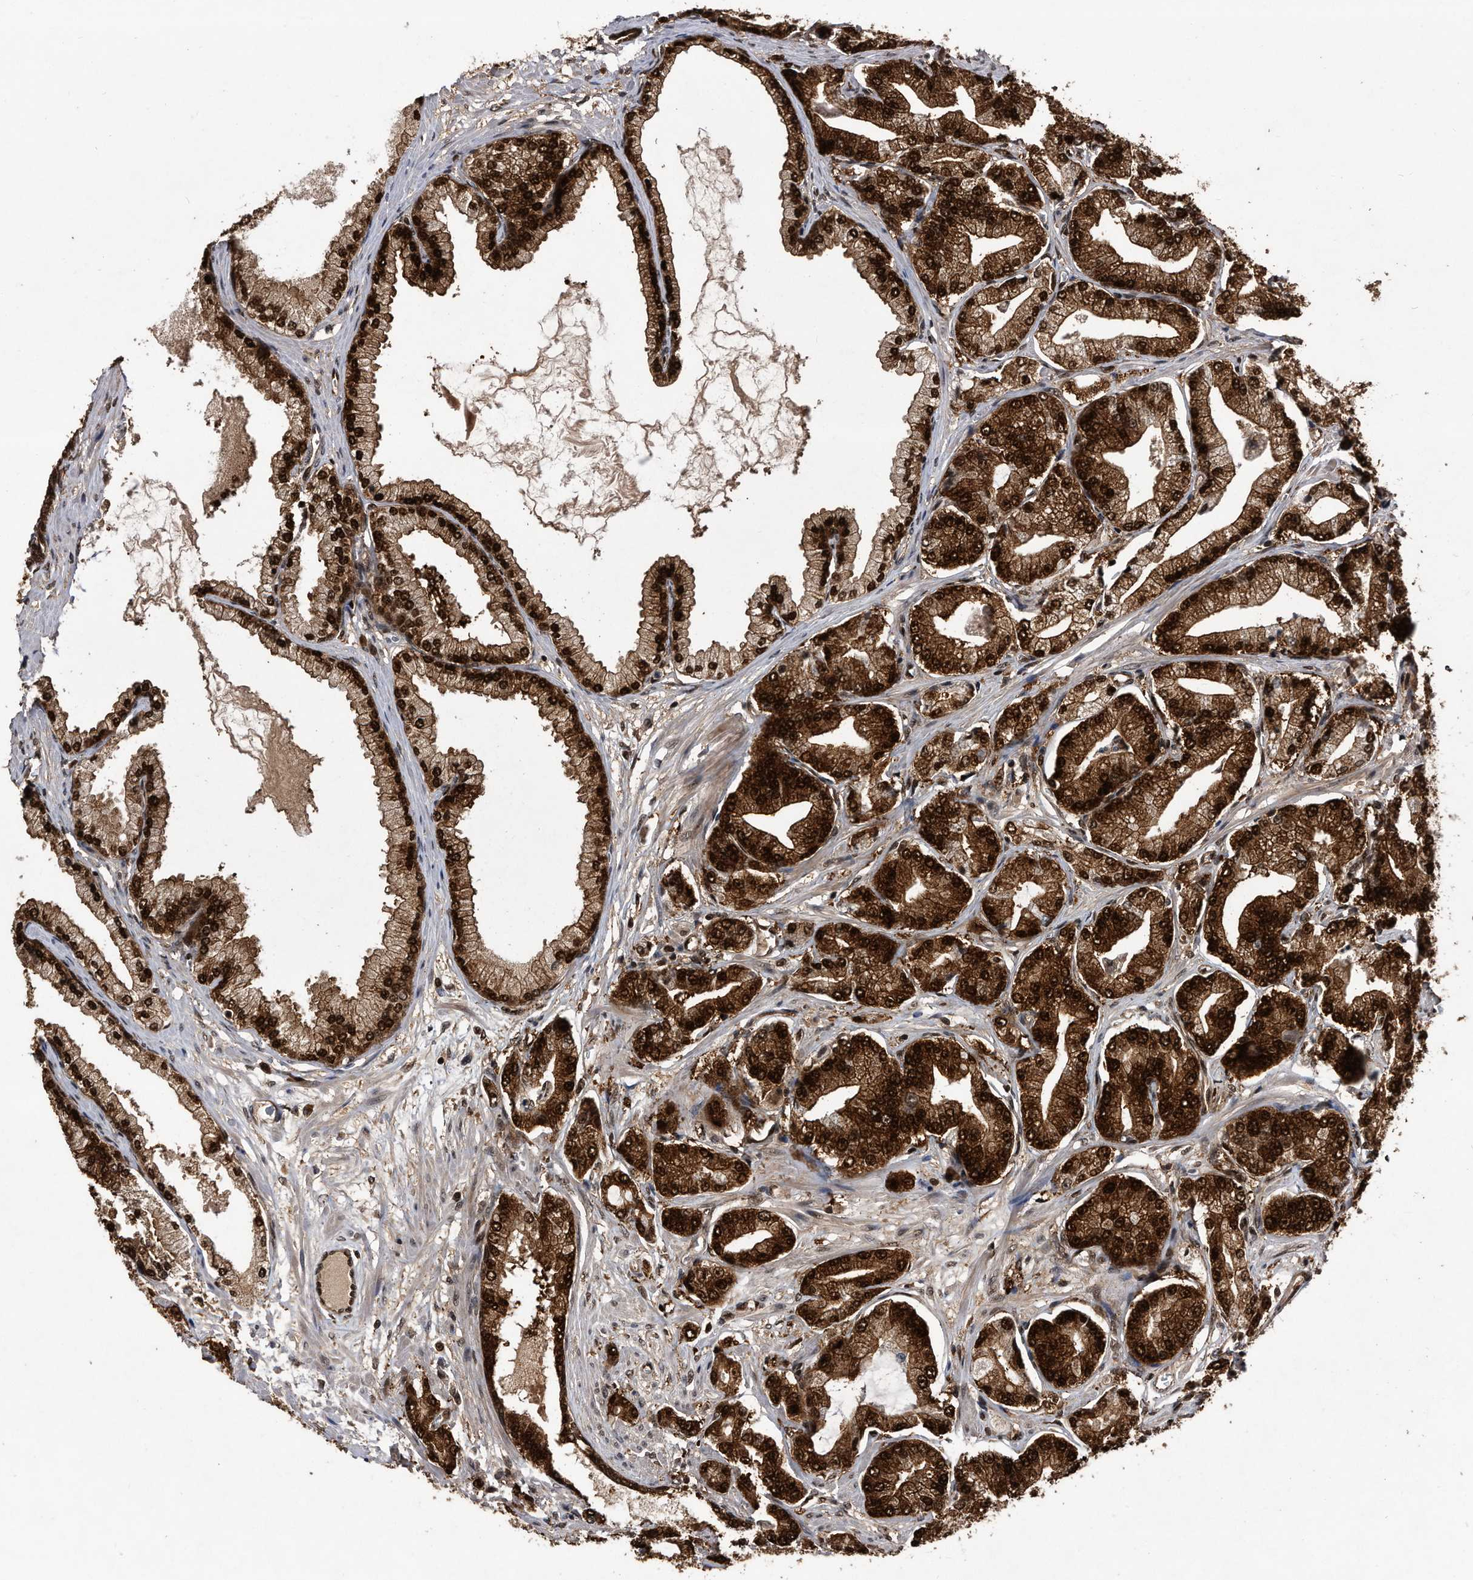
{"staining": {"intensity": "strong", "quantity": ">75%", "location": "cytoplasmic/membranous,nuclear"}, "tissue": "prostate cancer", "cell_type": "Tumor cells", "image_type": "cancer", "snomed": [{"axis": "morphology", "description": "Adenocarcinoma, Low grade"}, {"axis": "topography", "description": "Prostate"}], "caption": "Immunohistochemical staining of prostate cancer reveals high levels of strong cytoplasmic/membranous and nuclear protein staining in approximately >75% of tumor cells.", "gene": "RAD23B", "patient": {"sex": "male", "age": 63}}